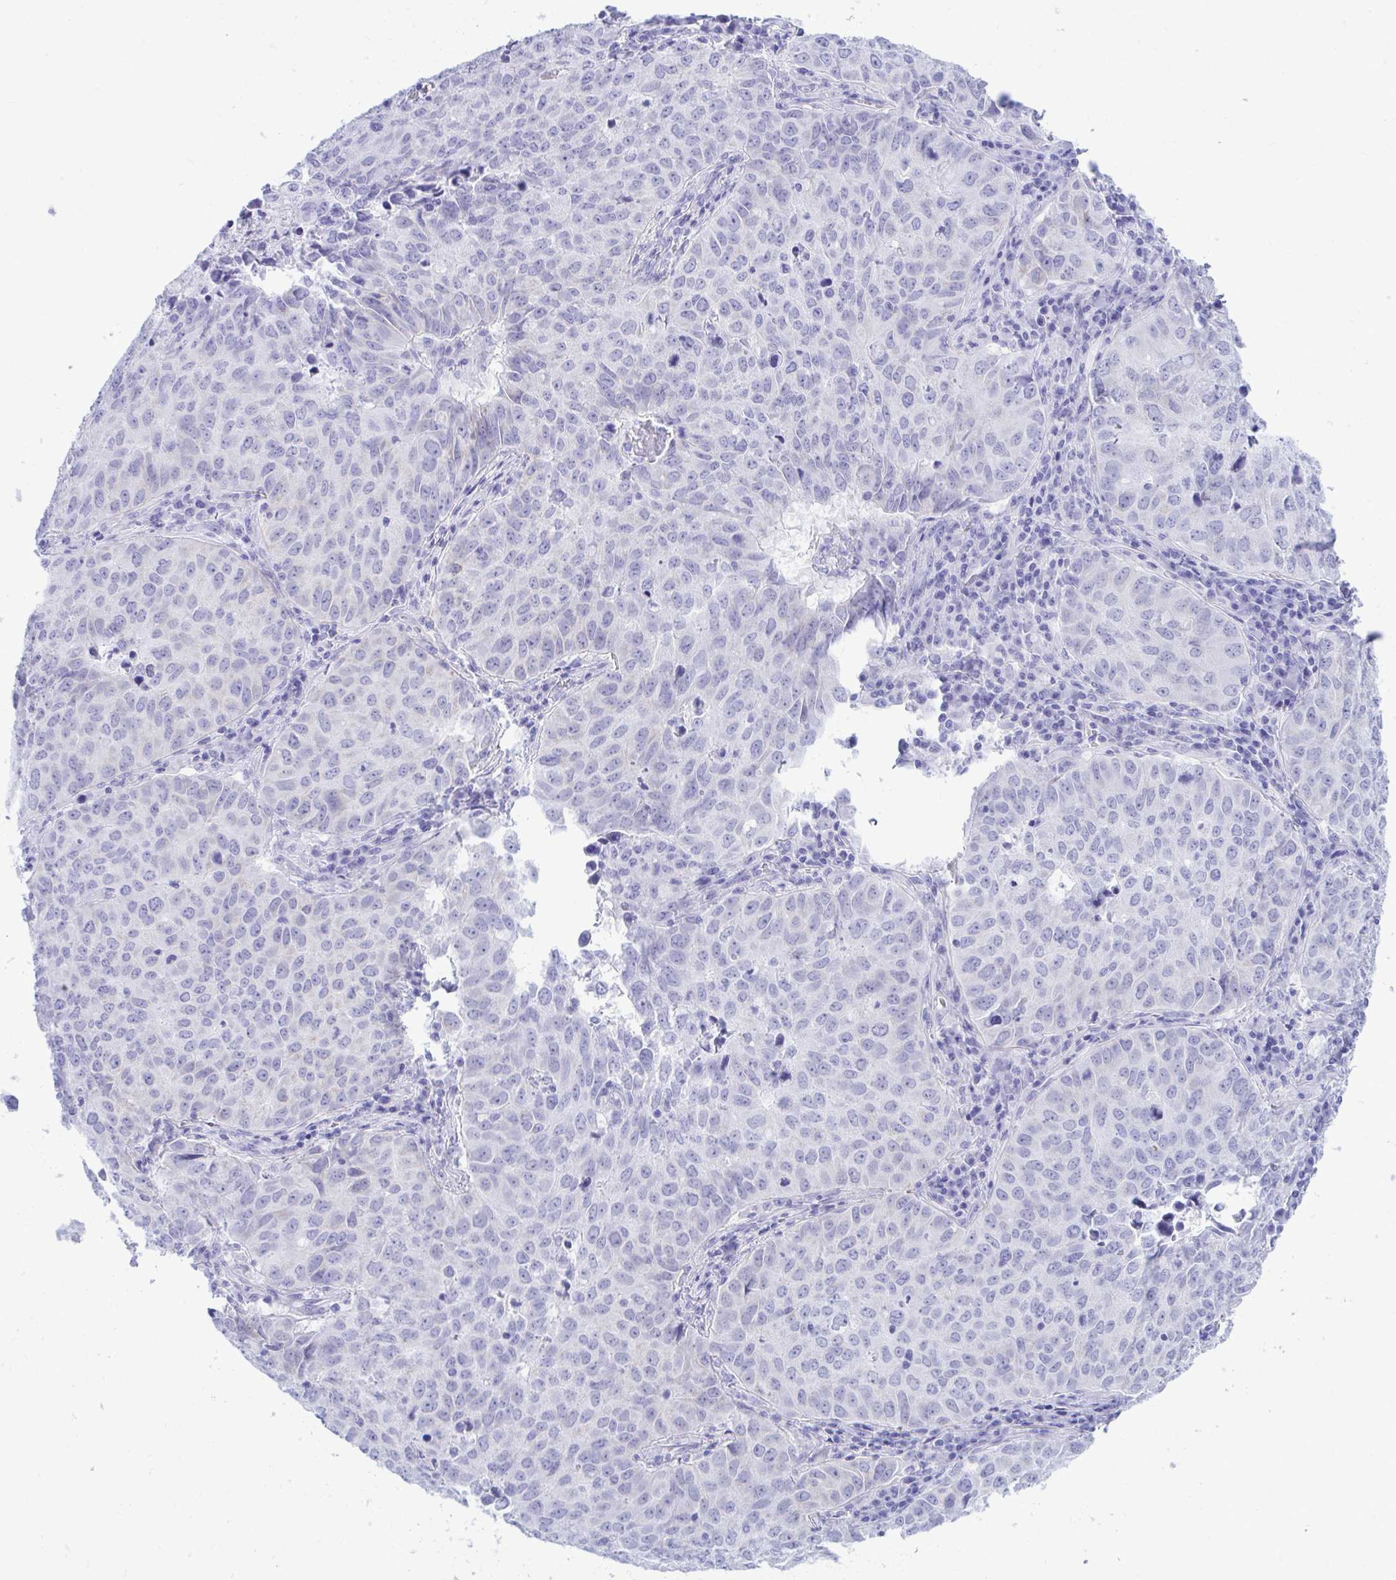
{"staining": {"intensity": "negative", "quantity": "none", "location": "none"}, "tissue": "lung cancer", "cell_type": "Tumor cells", "image_type": "cancer", "snomed": [{"axis": "morphology", "description": "Adenocarcinoma, NOS"}, {"axis": "topography", "description": "Lung"}], "caption": "Immunohistochemistry (IHC) of human lung cancer displays no staining in tumor cells.", "gene": "SHISA8", "patient": {"sex": "female", "age": 50}}